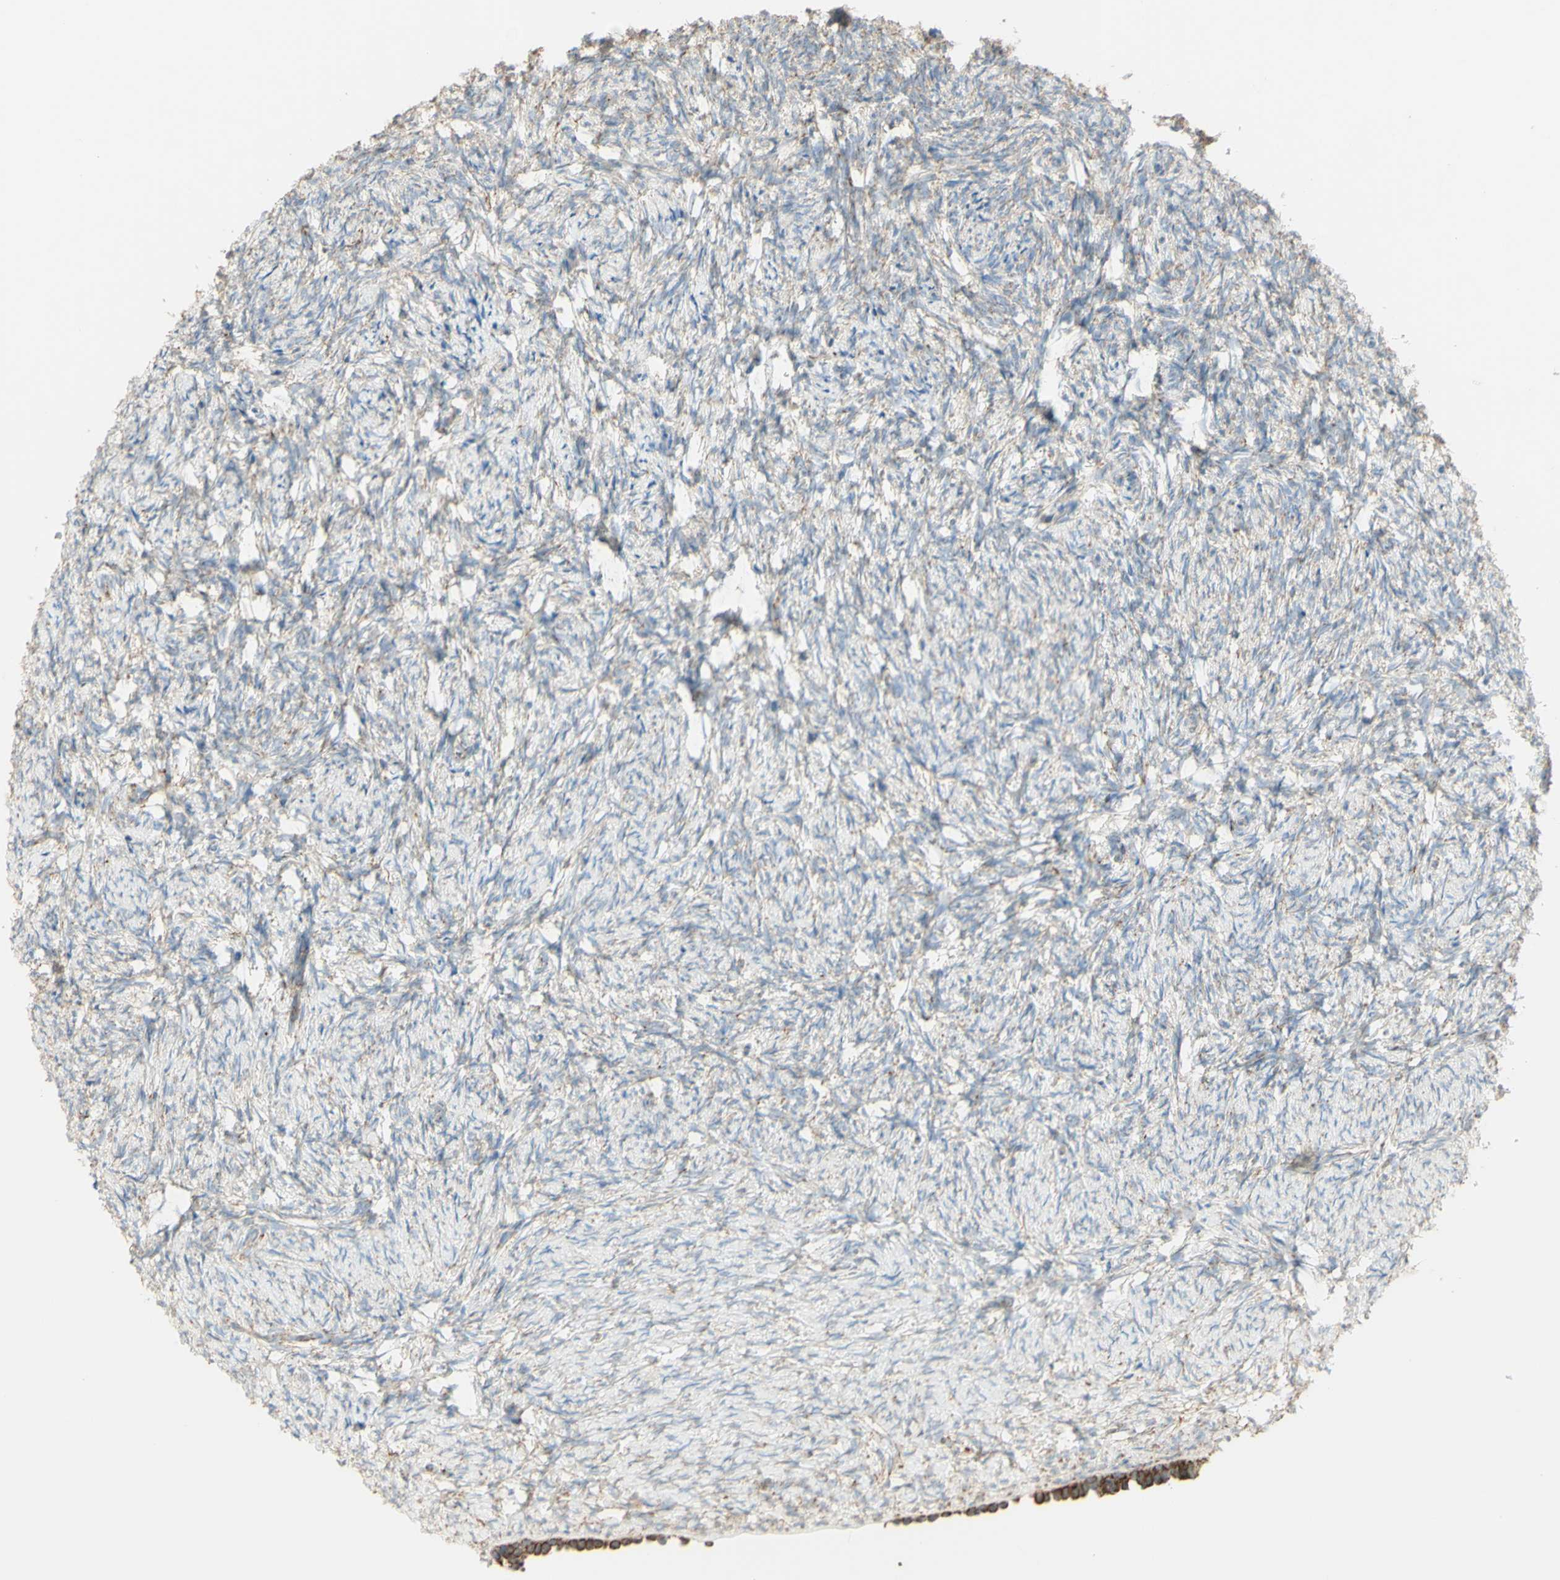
{"staining": {"intensity": "negative", "quantity": "none", "location": "none"}, "tissue": "ovary", "cell_type": "Ovarian stroma cells", "image_type": "normal", "snomed": [{"axis": "morphology", "description": "Normal tissue, NOS"}, {"axis": "topography", "description": "Ovary"}], "caption": "Immunohistochemistry (IHC) histopathology image of normal ovary: human ovary stained with DAB (3,3'-diaminobenzidine) shows no significant protein positivity in ovarian stroma cells.", "gene": "LETM1", "patient": {"sex": "female", "age": 60}}